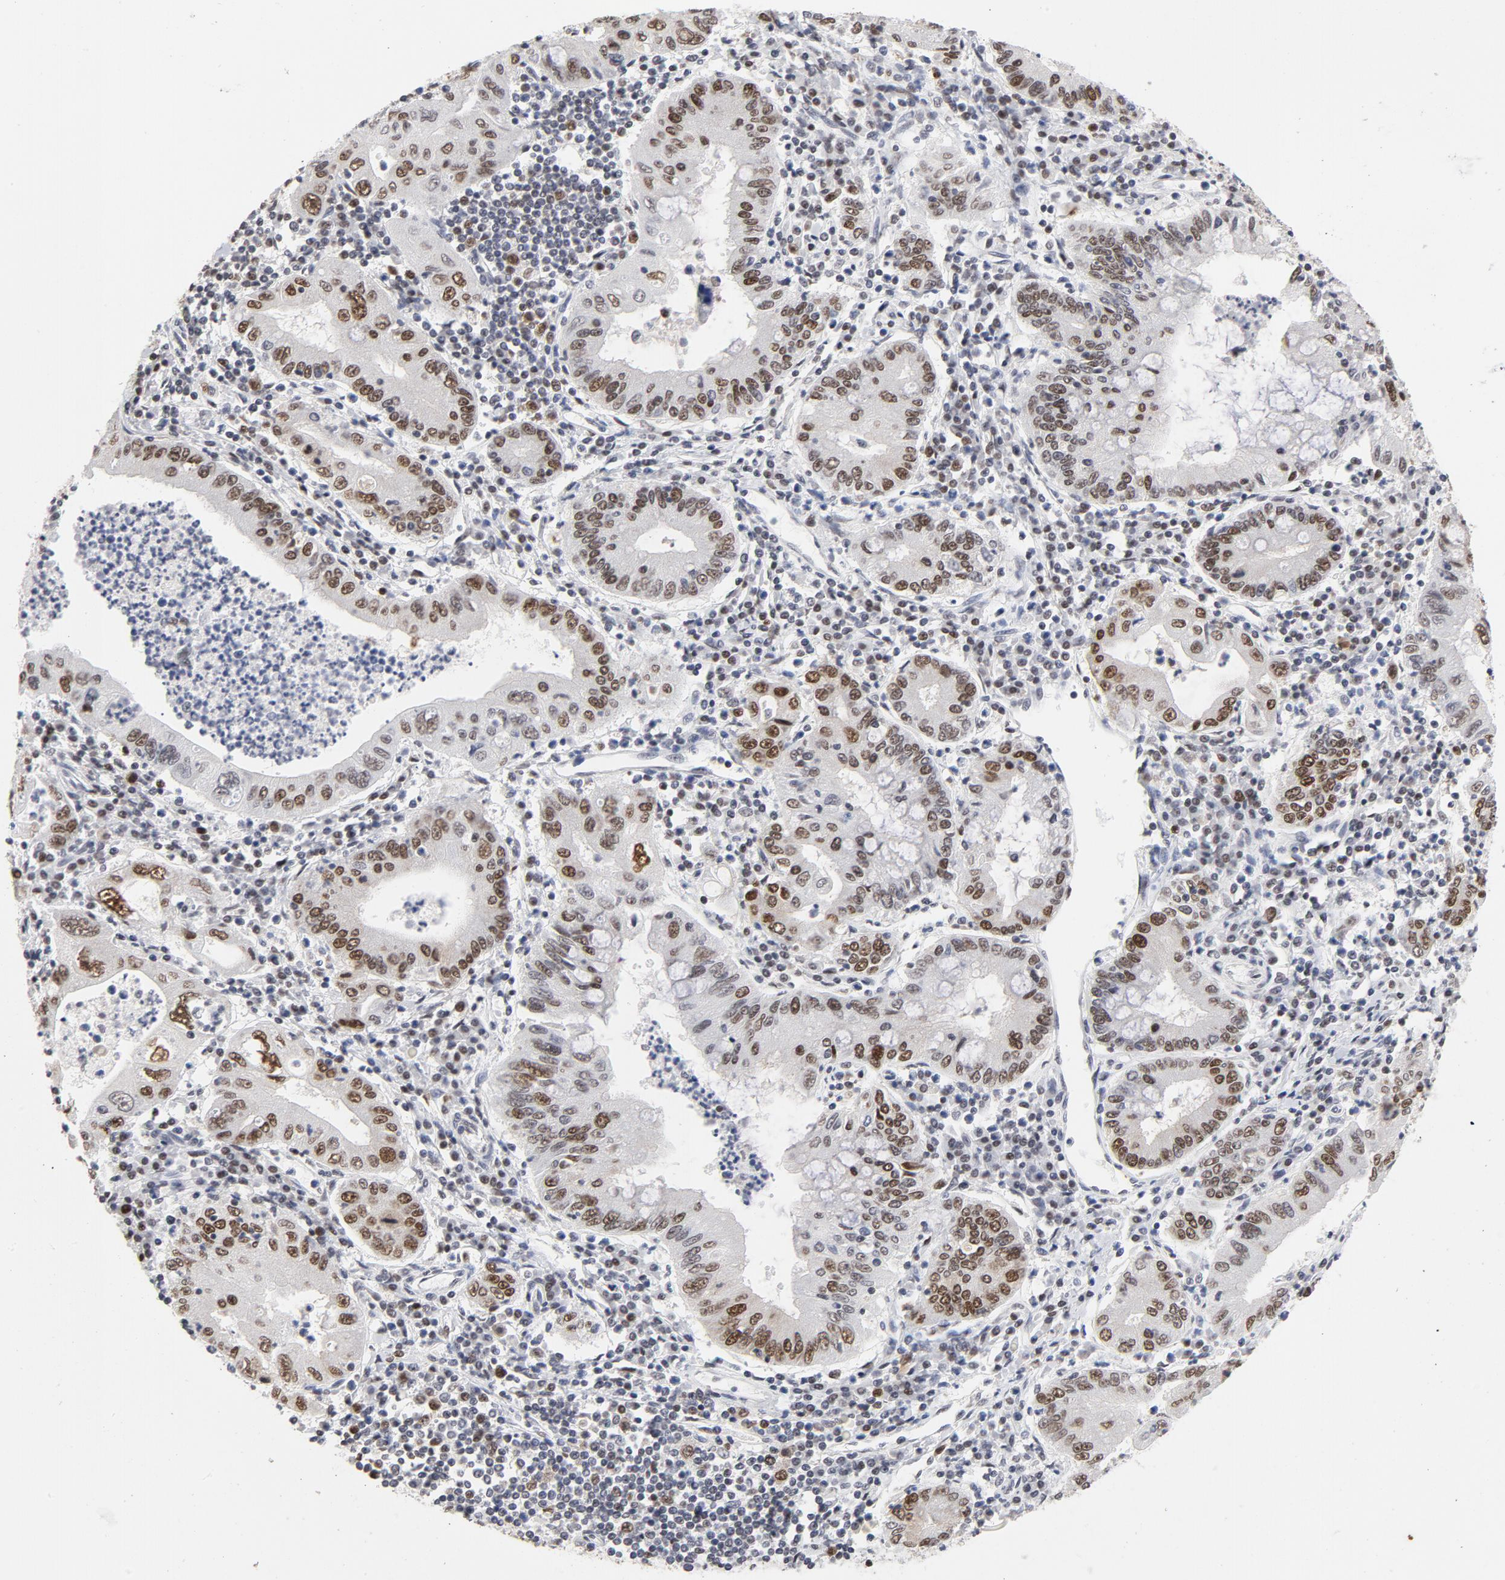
{"staining": {"intensity": "moderate", "quantity": ">75%", "location": "nuclear"}, "tissue": "stomach cancer", "cell_type": "Tumor cells", "image_type": "cancer", "snomed": [{"axis": "morphology", "description": "Normal tissue, NOS"}, {"axis": "morphology", "description": "Adenocarcinoma, NOS"}, {"axis": "topography", "description": "Esophagus"}, {"axis": "topography", "description": "Stomach, upper"}, {"axis": "topography", "description": "Peripheral nerve tissue"}], "caption": "This image shows immunohistochemistry staining of human adenocarcinoma (stomach), with medium moderate nuclear positivity in approximately >75% of tumor cells.", "gene": "RFC4", "patient": {"sex": "male", "age": 62}}